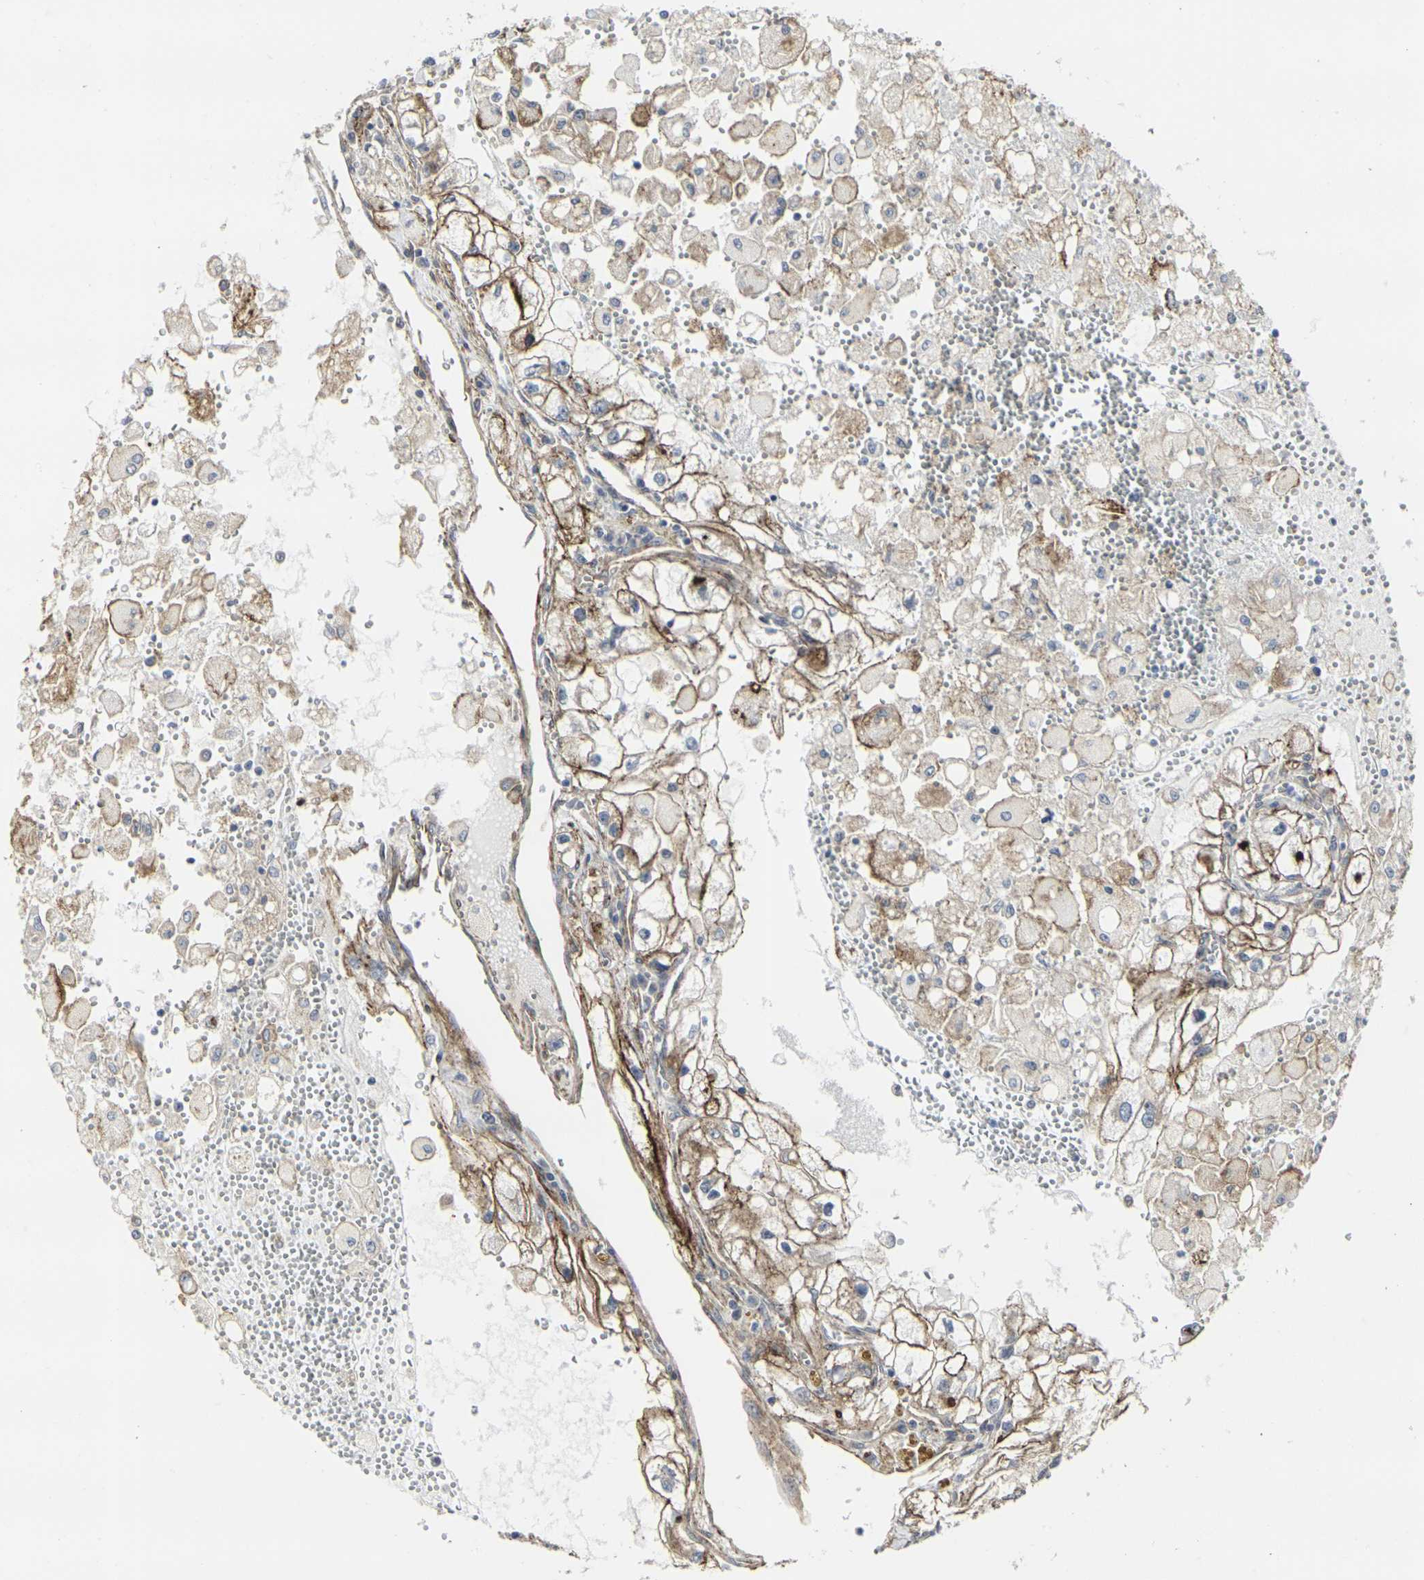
{"staining": {"intensity": "moderate", "quantity": "25%-75%", "location": "cytoplasmic/membranous"}, "tissue": "renal cancer", "cell_type": "Tumor cells", "image_type": "cancer", "snomed": [{"axis": "morphology", "description": "Adenocarcinoma, NOS"}, {"axis": "topography", "description": "Kidney"}], "caption": "DAB (3,3'-diaminobenzidine) immunohistochemical staining of renal adenocarcinoma exhibits moderate cytoplasmic/membranous protein staining in approximately 25%-75% of tumor cells. Using DAB (brown) and hematoxylin (blue) stains, captured at high magnification using brightfield microscopy.", "gene": "MYOF", "patient": {"sex": "female", "age": 70}}